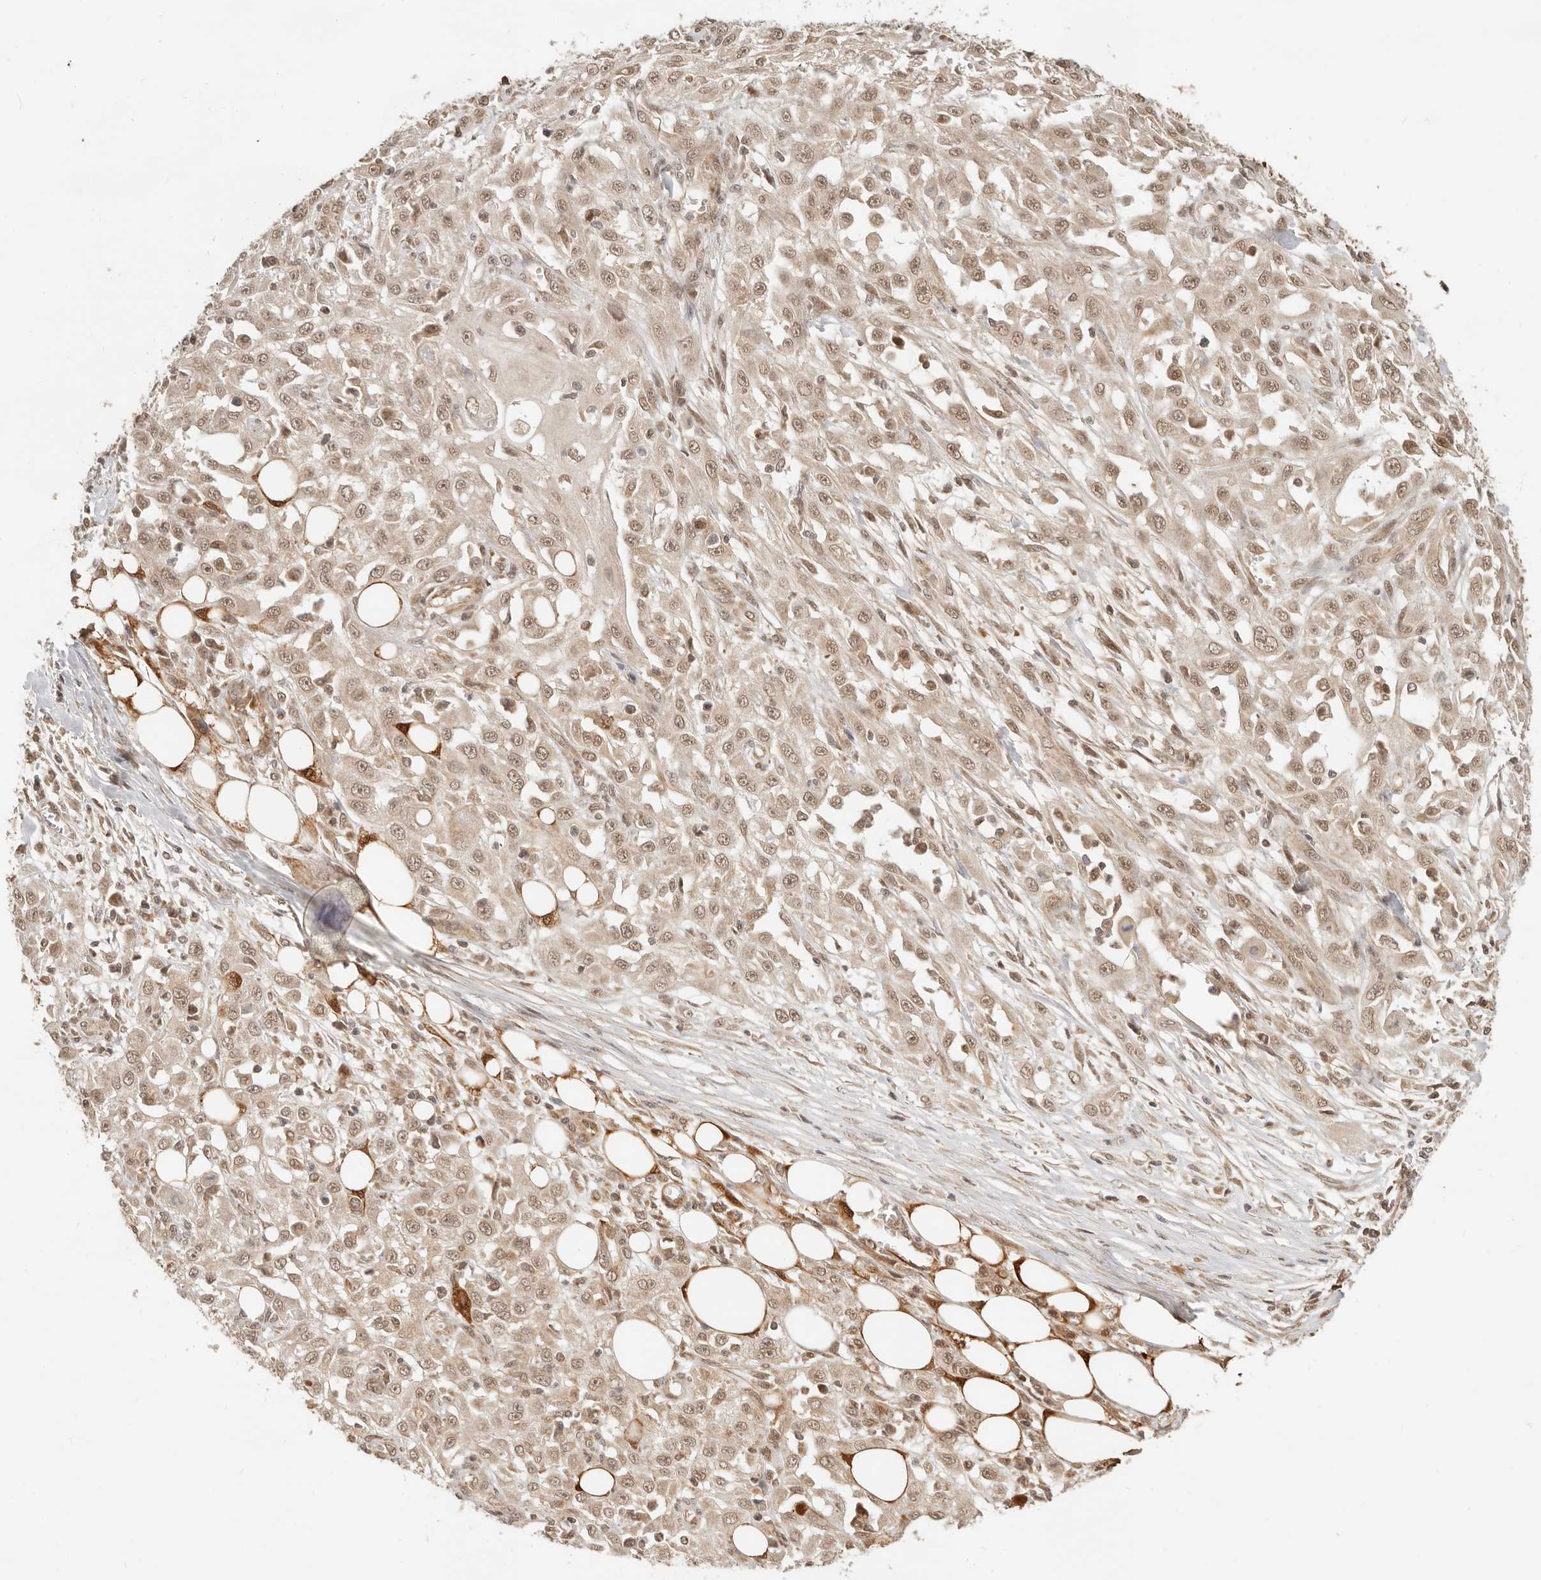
{"staining": {"intensity": "moderate", "quantity": ">75%", "location": "nuclear"}, "tissue": "skin cancer", "cell_type": "Tumor cells", "image_type": "cancer", "snomed": [{"axis": "morphology", "description": "Squamous cell carcinoma, NOS"}, {"axis": "morphology", "description": "Squamous cell carcinoma, metastatic, NOS"}, {"axis": "topography", "description": "Skin"}, {"axis": "topography", "description": "Lymph node"}], "caption": "Moderate nuclear staining is seen in about >75% of tumor cells in skin cancer (squamous cell carcinoma).", "gene": "BAALC", "patient": {"sex": "male", "age": 75}}